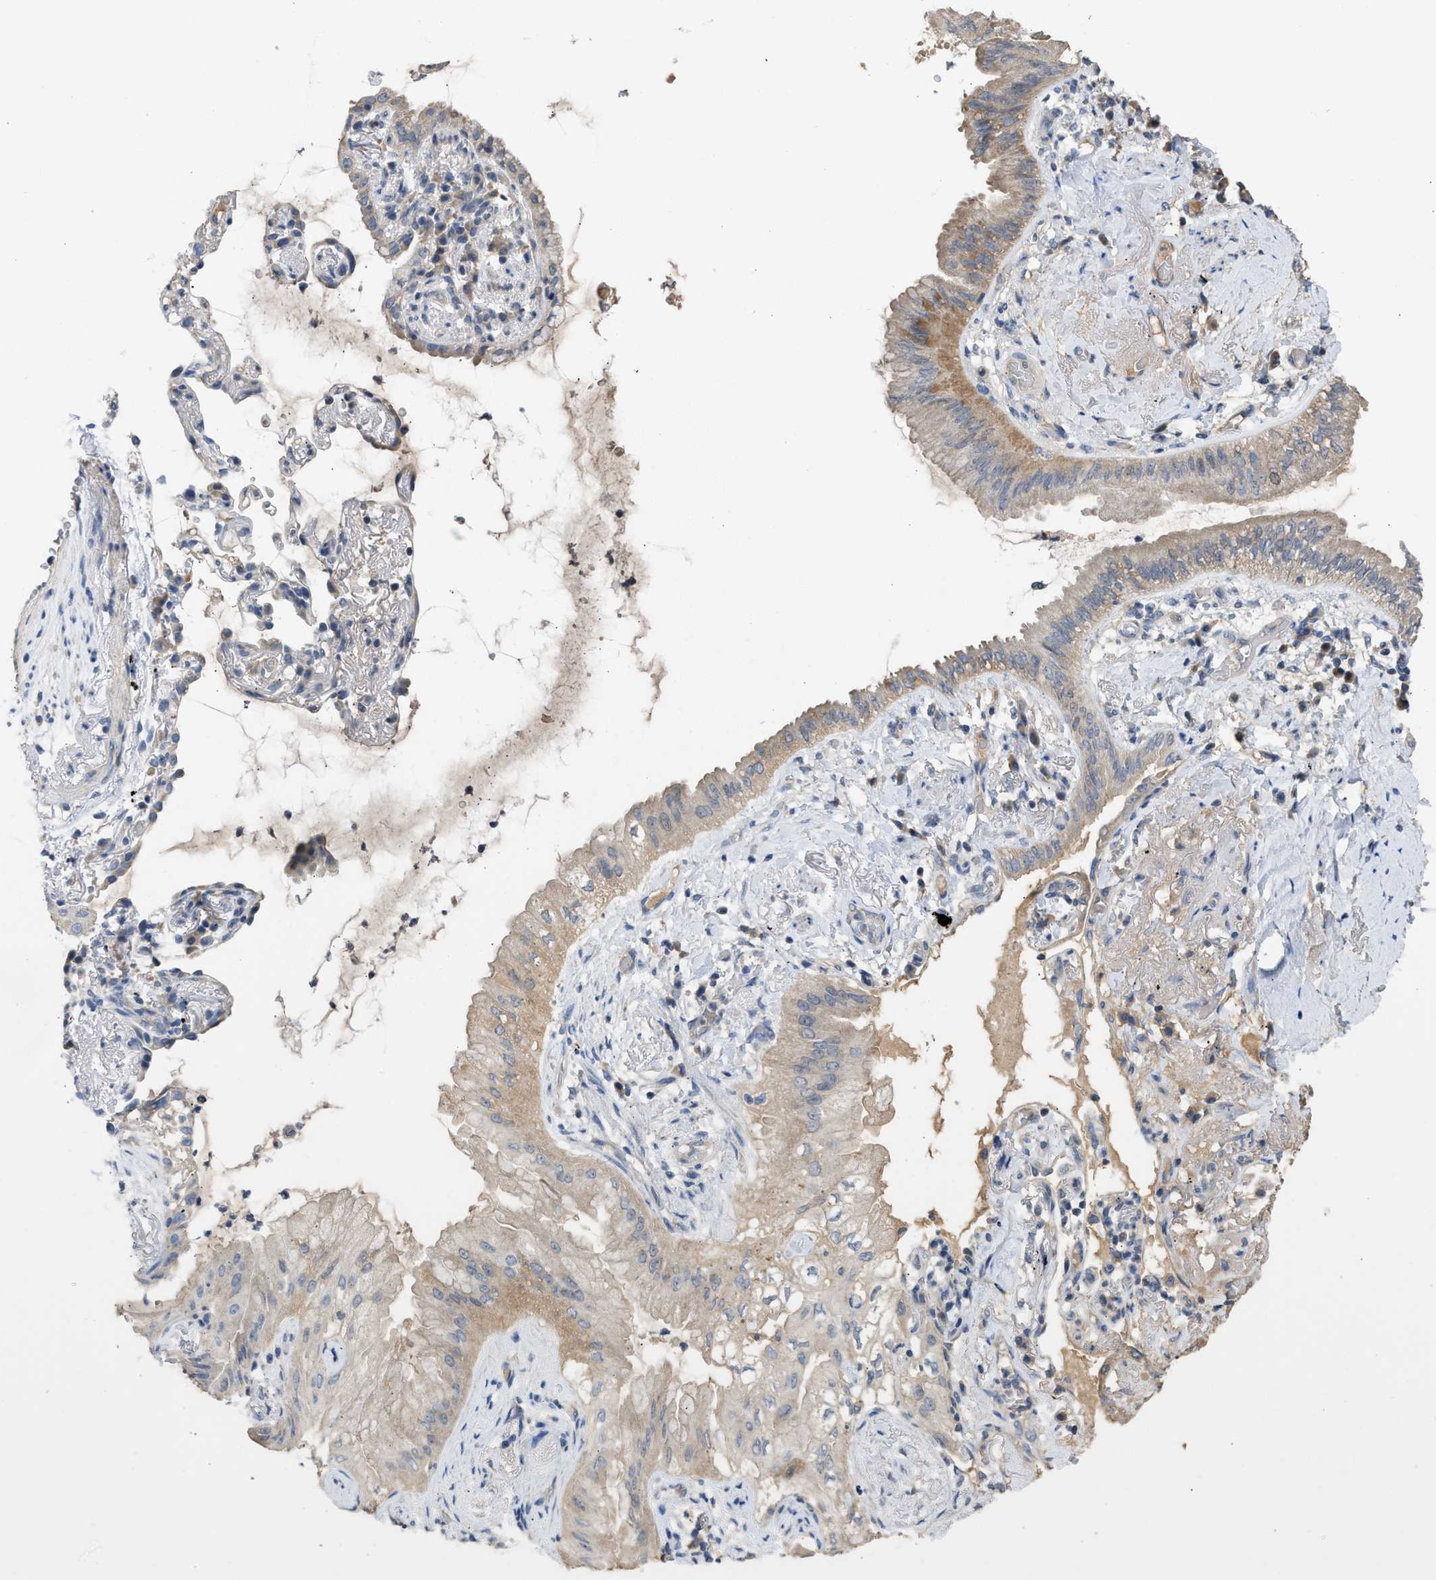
{"staining": {"intensity": "weak", "quantity": "25%-75%", "location": "cytoplasmic/membranous"}, "tissue": "lung cancer", "cell_type": "Tumor cells", "image_type": "cancer", "snomed": [{"axis": "morphology", "description": "Normal tissue, NOS"}, {"axis": "morphology", "description": "Adenocarcinoma, NOS"}, {"axis": "topography", "description": "Bronchus"}, {"axis": "topography", "description": "Lung"}], "caption": "About 25%-75% of tumor cells in human lung cancer (adenocarcinoma) exhibit weak cytoplasmic/membranous protein positivity as visualized by brown immunohistochemical staining.", "gene": "SULT2A1", "patient": {"sex": "female", "age": 70}}